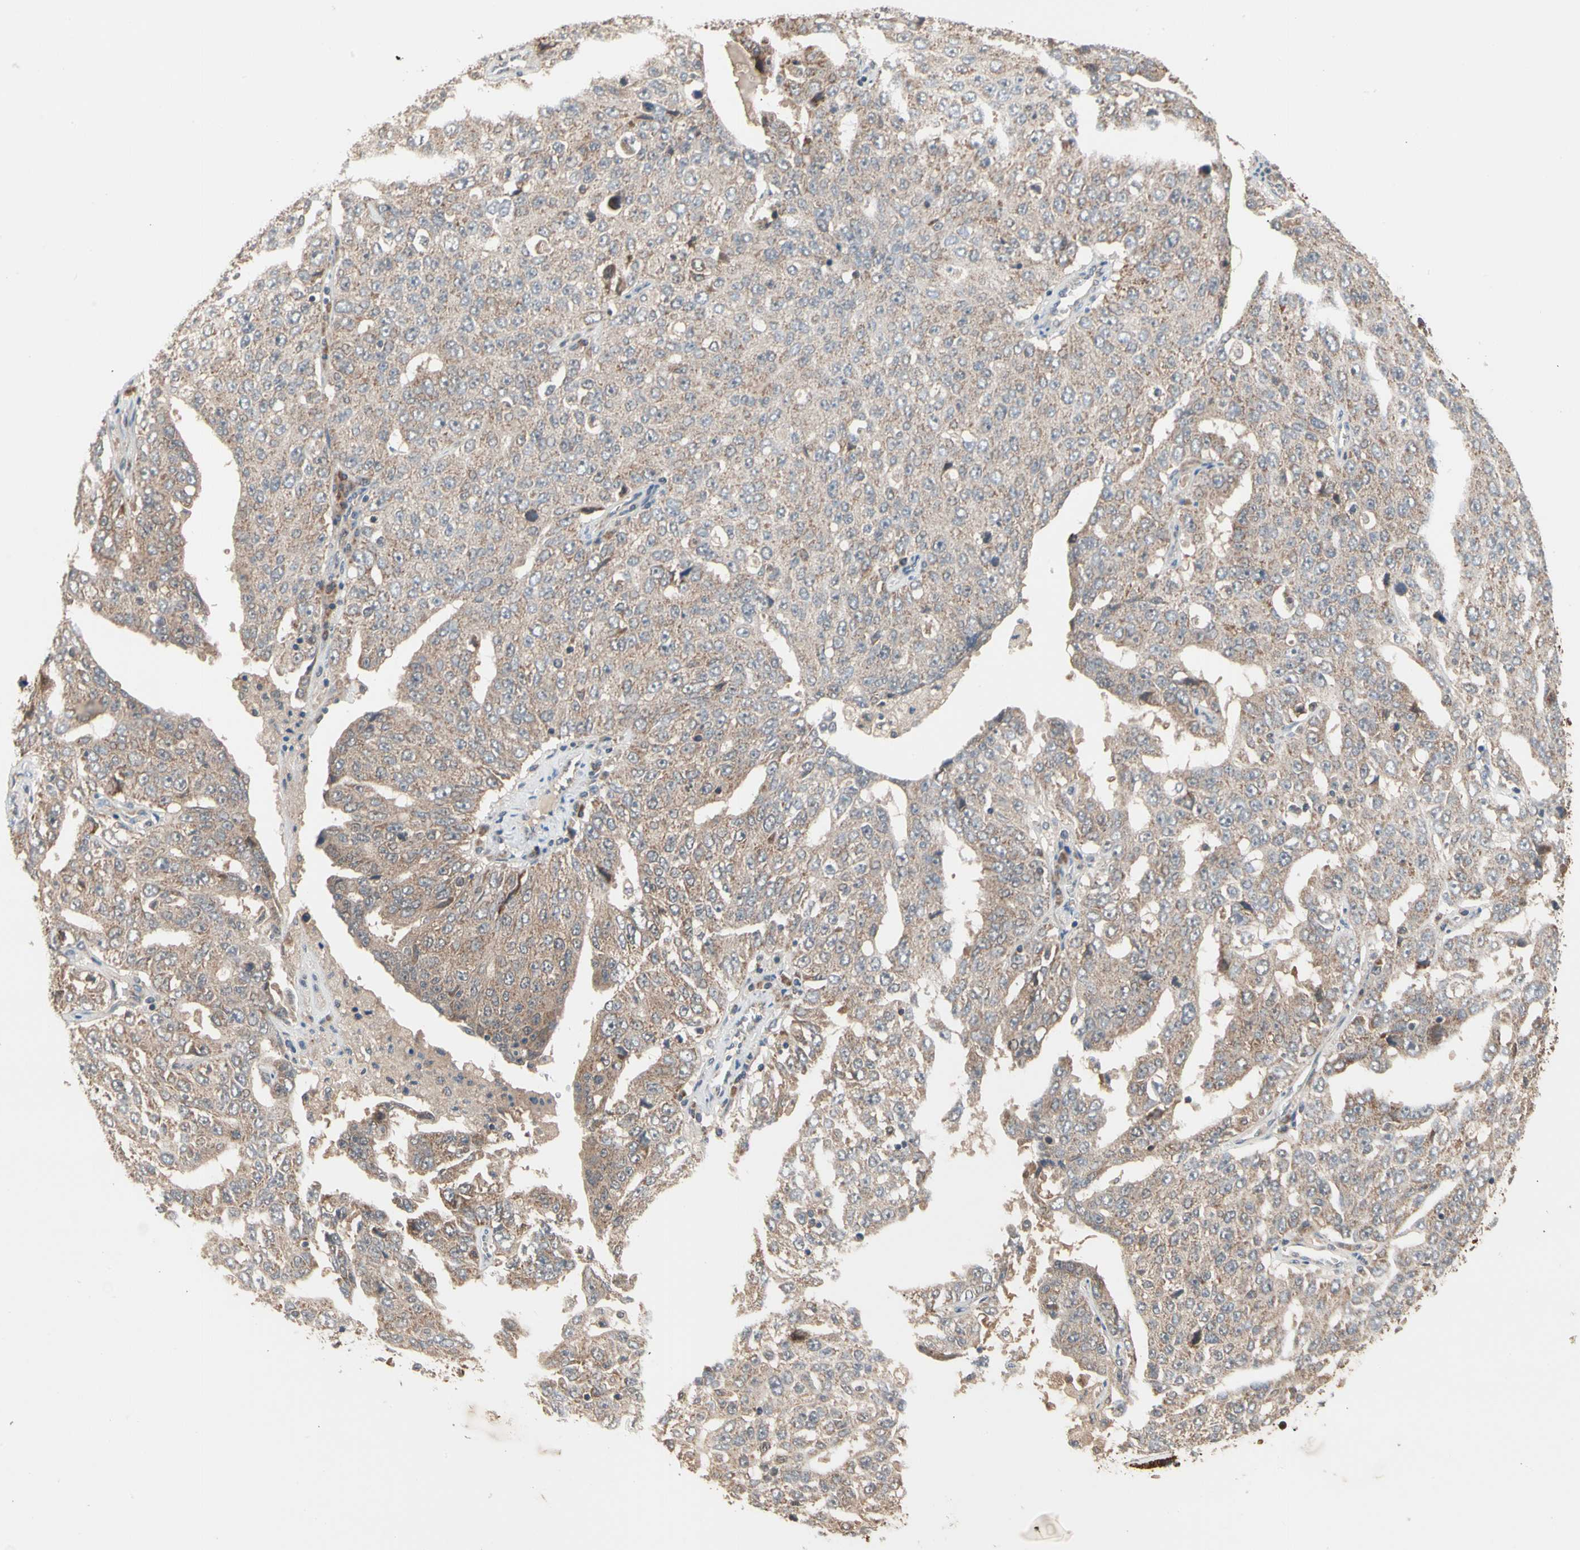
{"staining": {"intensity": "weak", "quantity": ">75%", "location": "cytoplasmic/membranous"}, "tissue": "ovarian cancer", "cell_type": "Tumor cells", "image_type": "cancer", "snomed": [{"axis": "morphology", "description": "Carcinoma, endometroid"}, {"axis": "topography", "description": "Ovary"}], "caption": "Tumor cells exhibit weak cytoplasmic/membranous expression in about >75% of cells in ovarian cancer (endometroid carcinoma).", "gene": "MTHFS", "patient": {"sex": "female", "age": 62}}